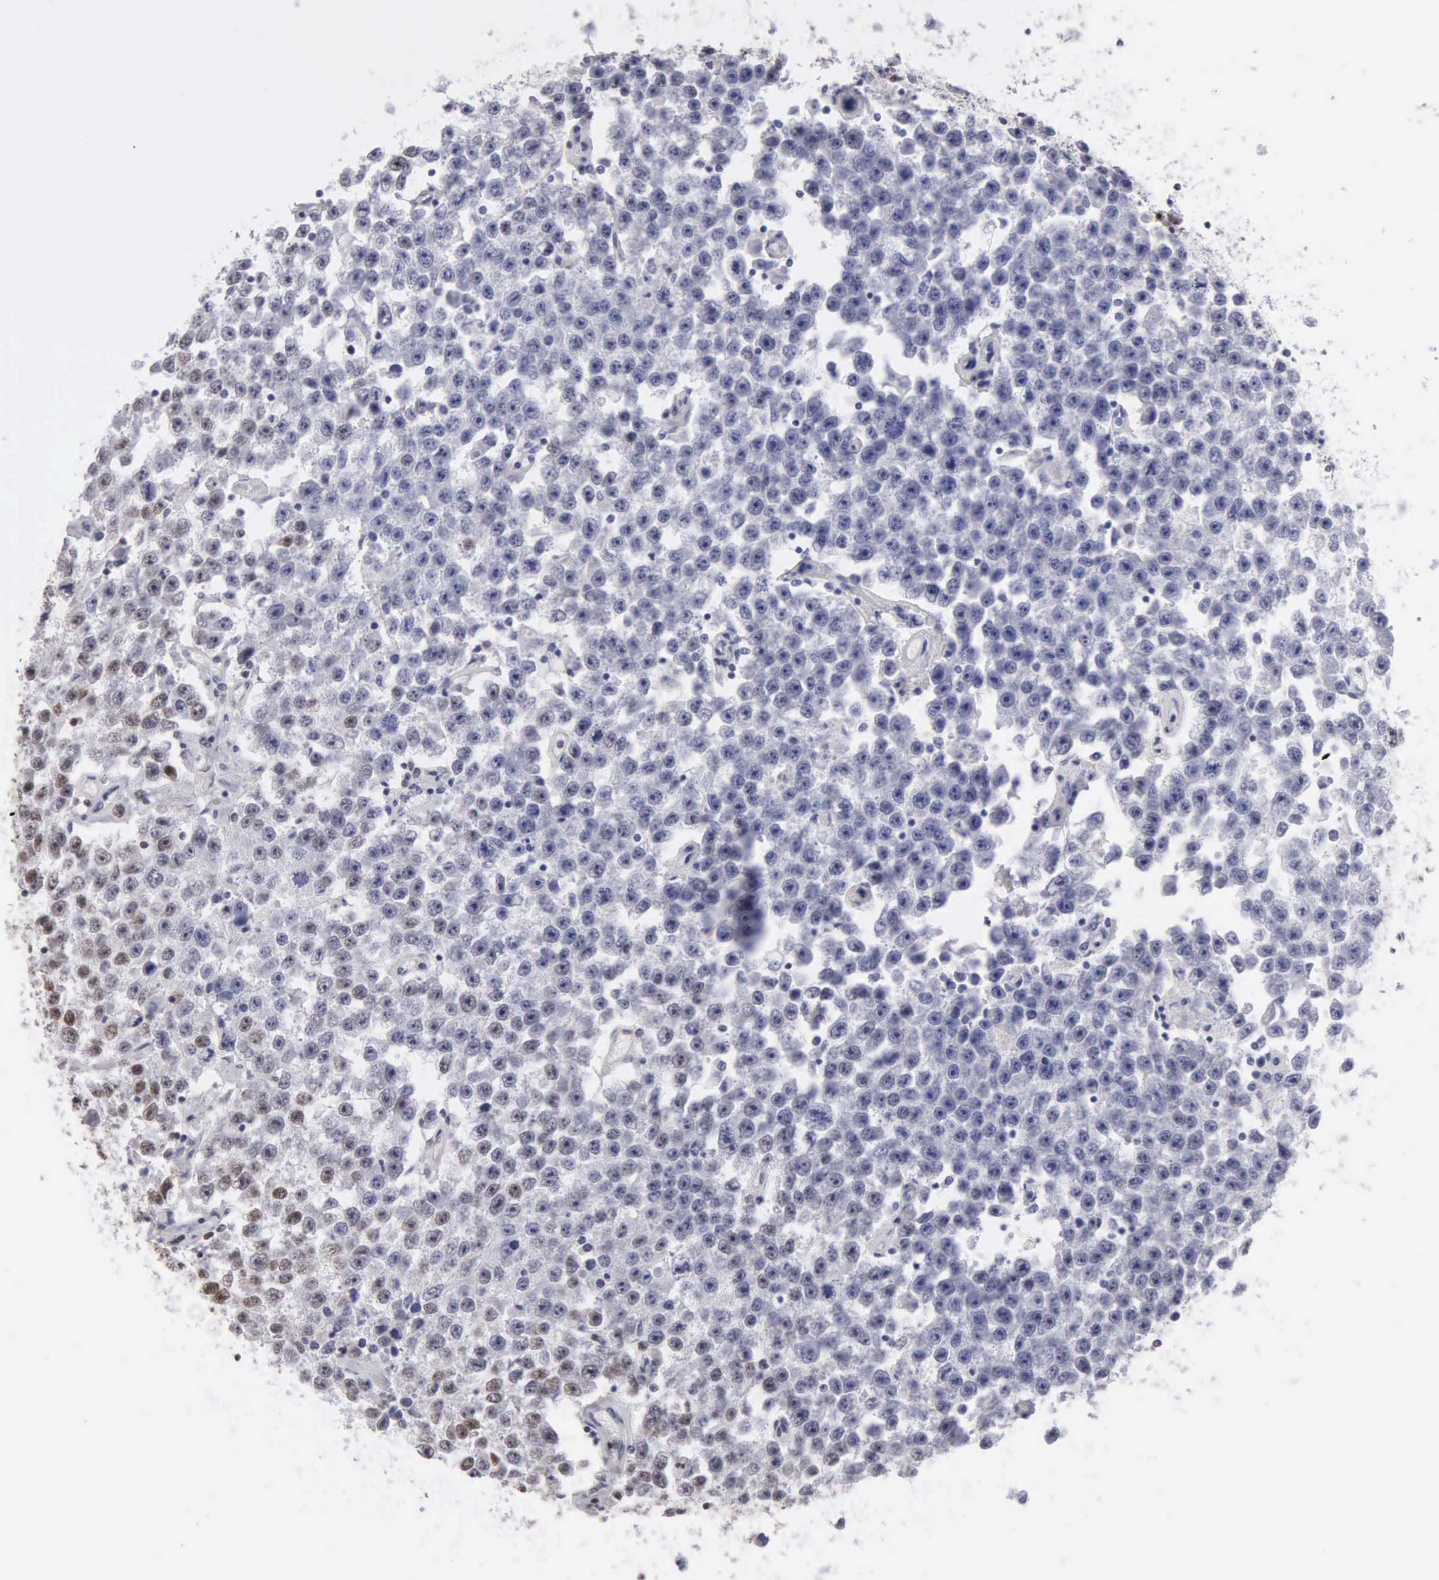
{"staining": {"intensity": "moderate", "quantity": "<25%", "location": "nuclear"}, "tissue": "testis cancer", "cell_type": "Tumor cells", "image_type": "cancer", "snomed": [{"axis": "morphology", "description": "Seminoma, NOS"}, {"axis": "topography", "description": "Testis"}], "caption": "Immunohistochemical staining of human testis cancer demonstrates low levels of moderate nuclear positivity in about <25% of tumor cells.", "gene": "CCNG1", "patient": {"sex": "male", "age": 52}}